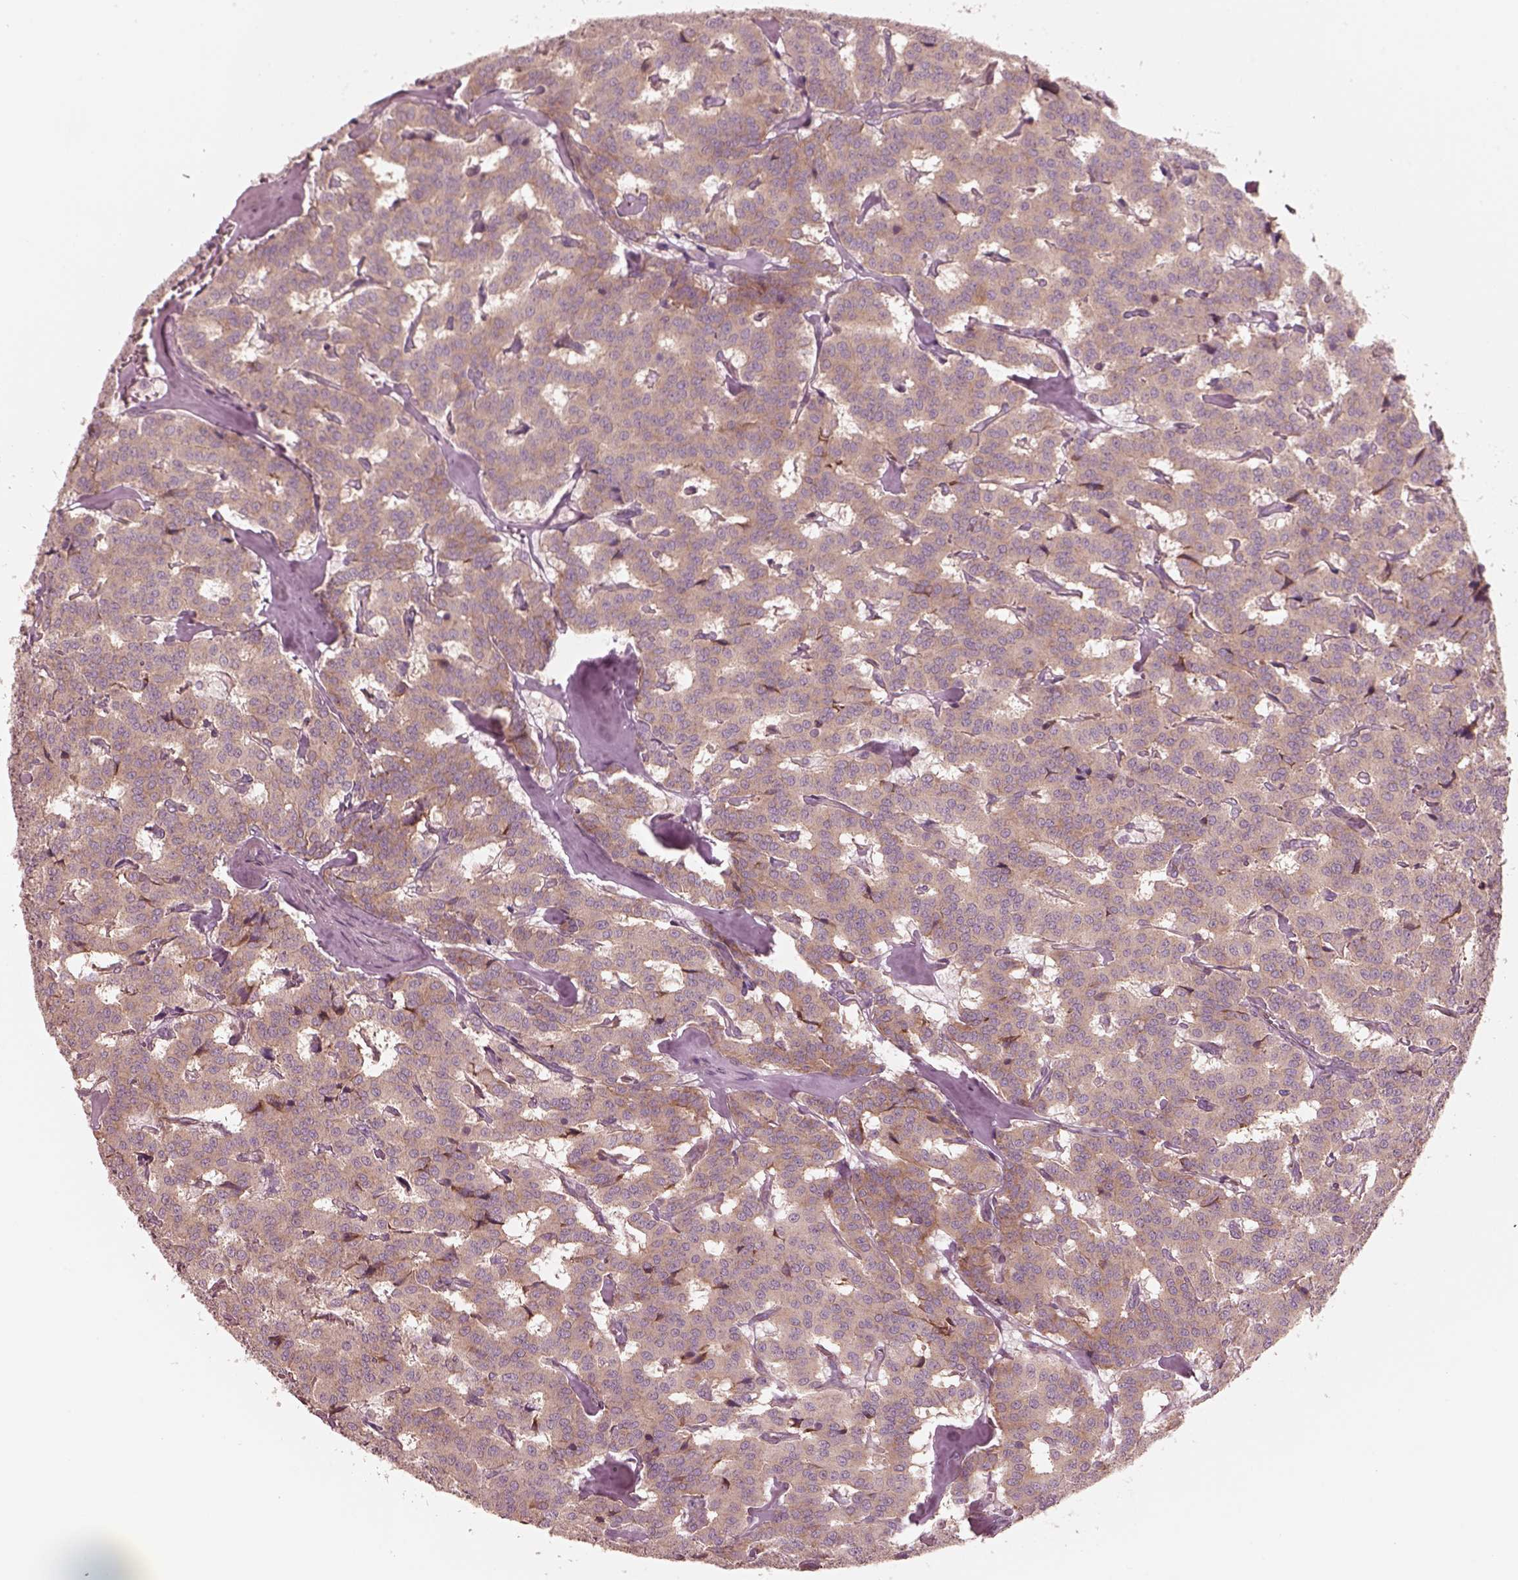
{"staining": {"intensity": "weak", "quantity": "25%-75%", "location": "cytoplasmic/membranous"}, "tissue": "carcinoid", "cell_type": "Tumor cells", "image_type": "cancer", "snomed": [{"axis": "morphology", "description": "Carcinoid, malignant, NOS"}, {"axis": "topography", "description": "Lung"}], "caption": "High-power microscopy captured an IHC histopathology image of malignant carcinoid, revealing weak cytoplasmic/membranous expression in approximately 25%-75% of tumor cells.", "gene": "RAB3C", "patient": {"sex": "female", "age": 46}}